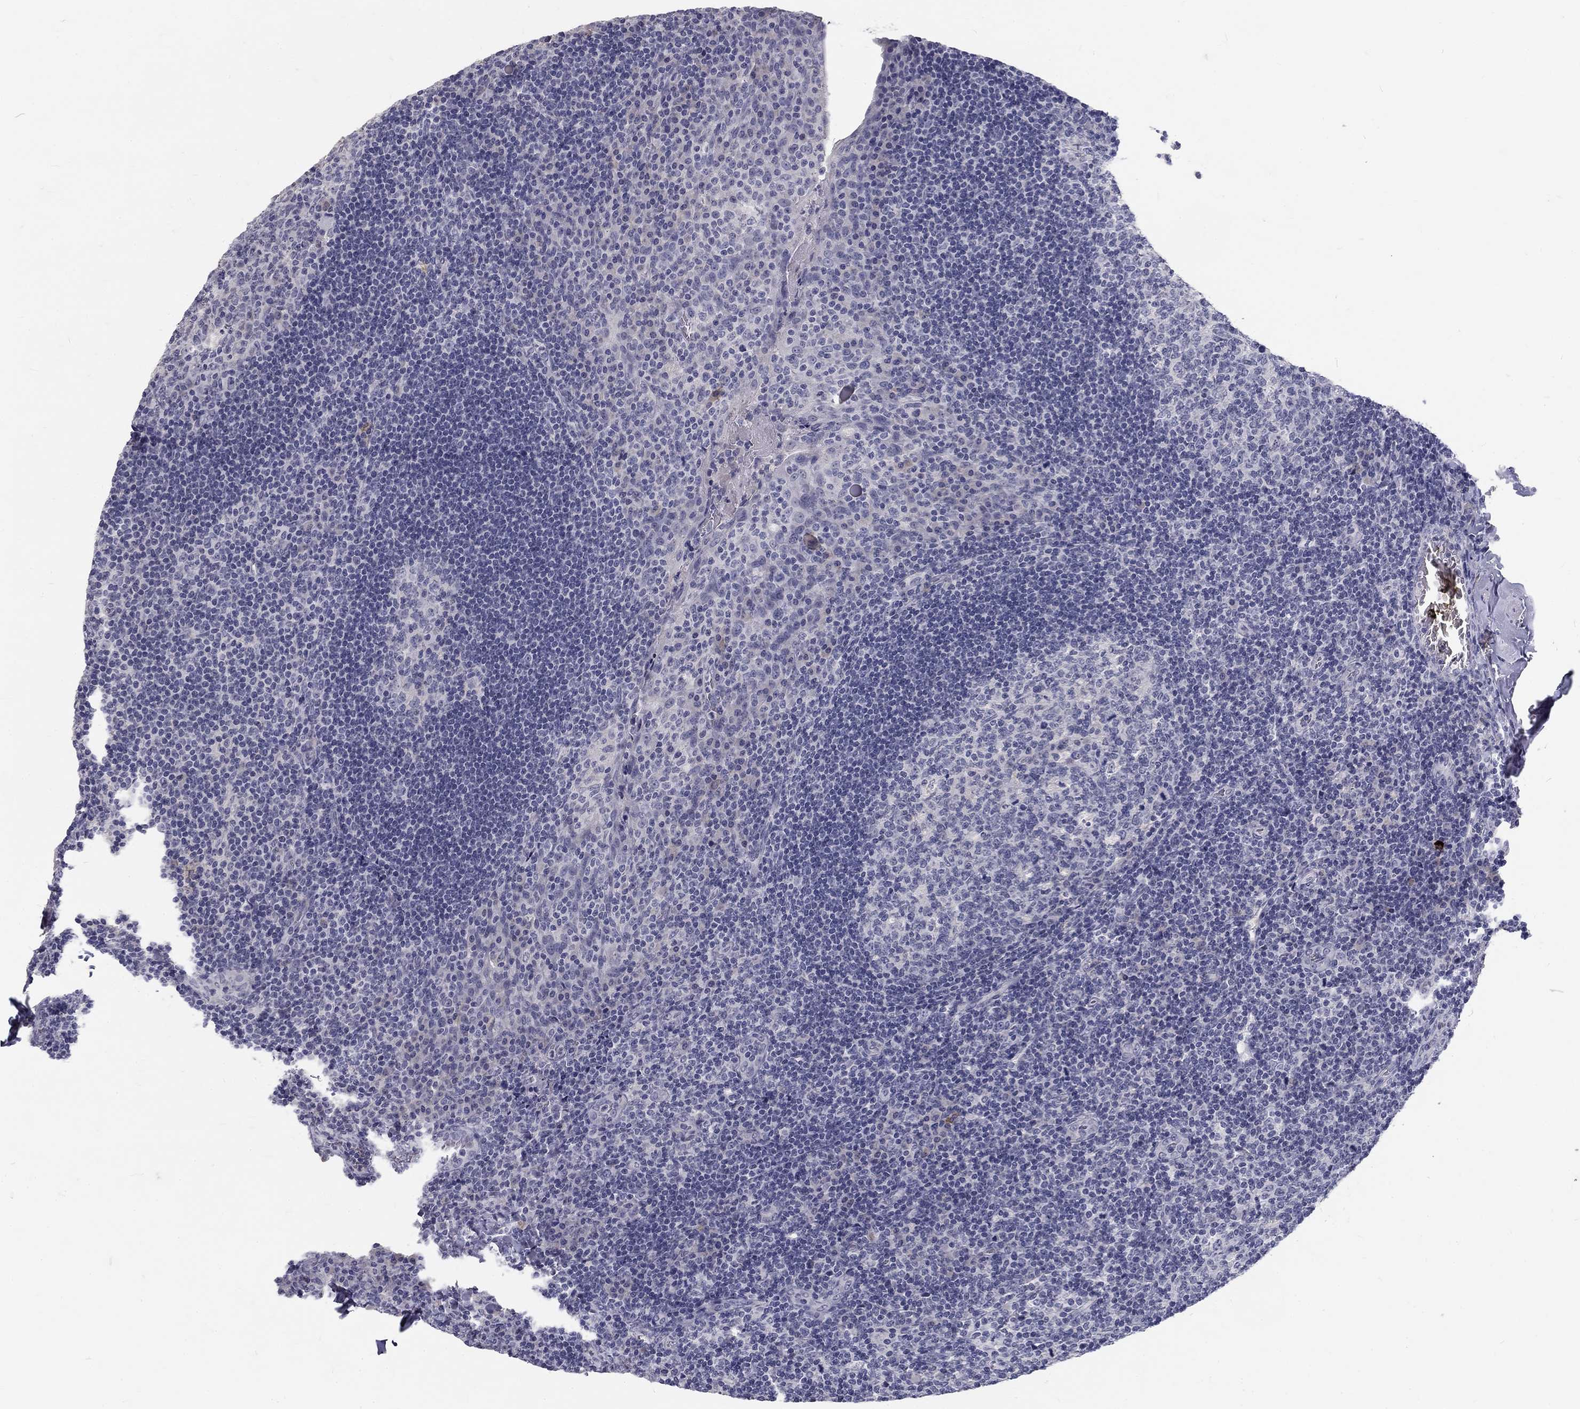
{"staining": {"intensity": "negative", "quantity": "none", "location": "none"}, "tissue": "tonsil", "cell_type": "Germinal center cells", "image_type": "normal", "snomed": [{"axis": "morphology", "description": "Normal tissue, NOS"}, {"axis": "topography", "description": "Tonsil"}], "caption": "Immunohistochemistry (IHC) of normal tonsil reveals no expression in germinal center cells.", "gene": "NOS1", "patient": {"sex": "male", "age": 17}}